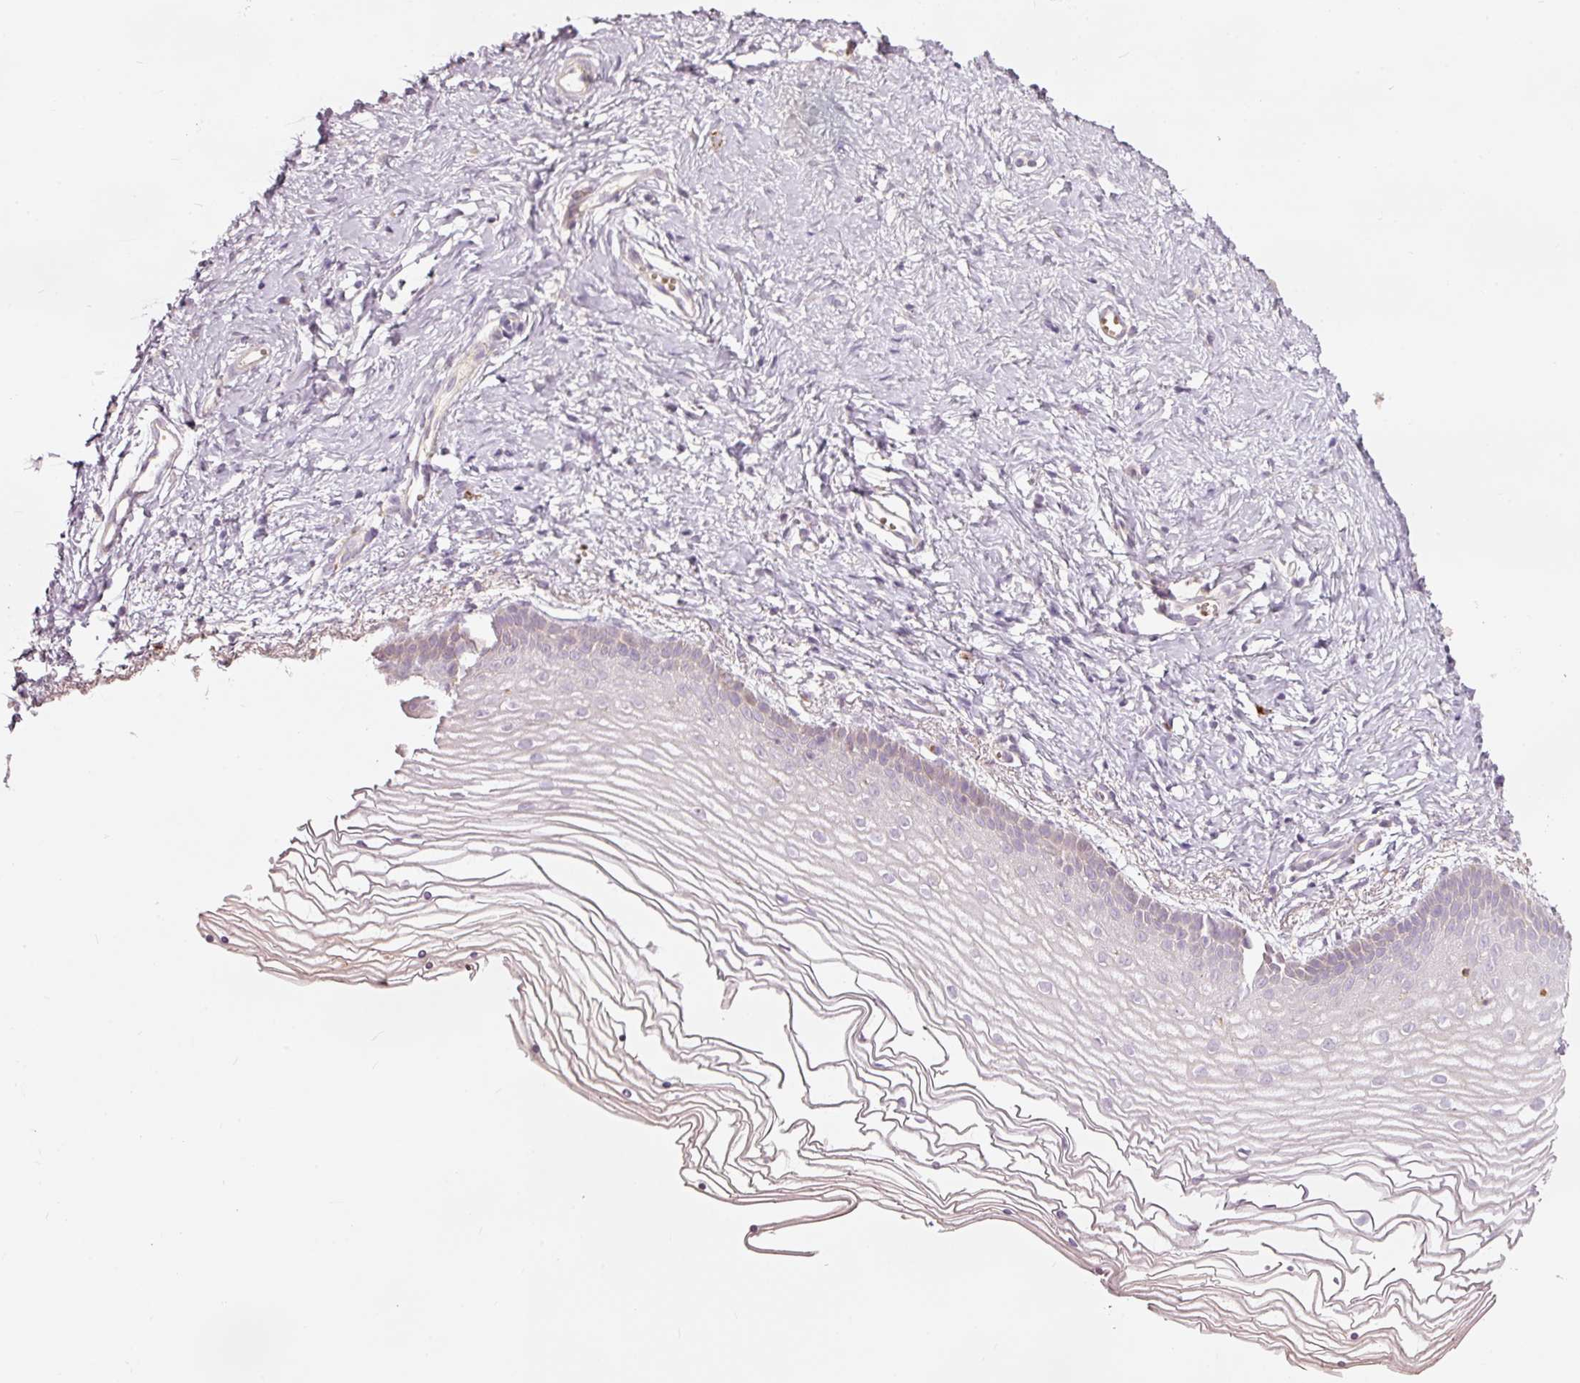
{"staining": {"intensity": "negative", "quantity": "none", "location": "none"}, "tissue": "vagina", "cell_type": "Squamous epithelial cells", "image_type": "normal", "snomed": [{"axis": "morphology", "description": "Normal tissue, NOS"}, {"axis": "topography", "description": "Vagina"}], "caption": "The immunohistochemistry (IHC) photomicrograph has no significant positivity in squamous epithelial cells of vagina.", "gene": "KLHL21", "patient": {"sex": "female", "age": 56}}